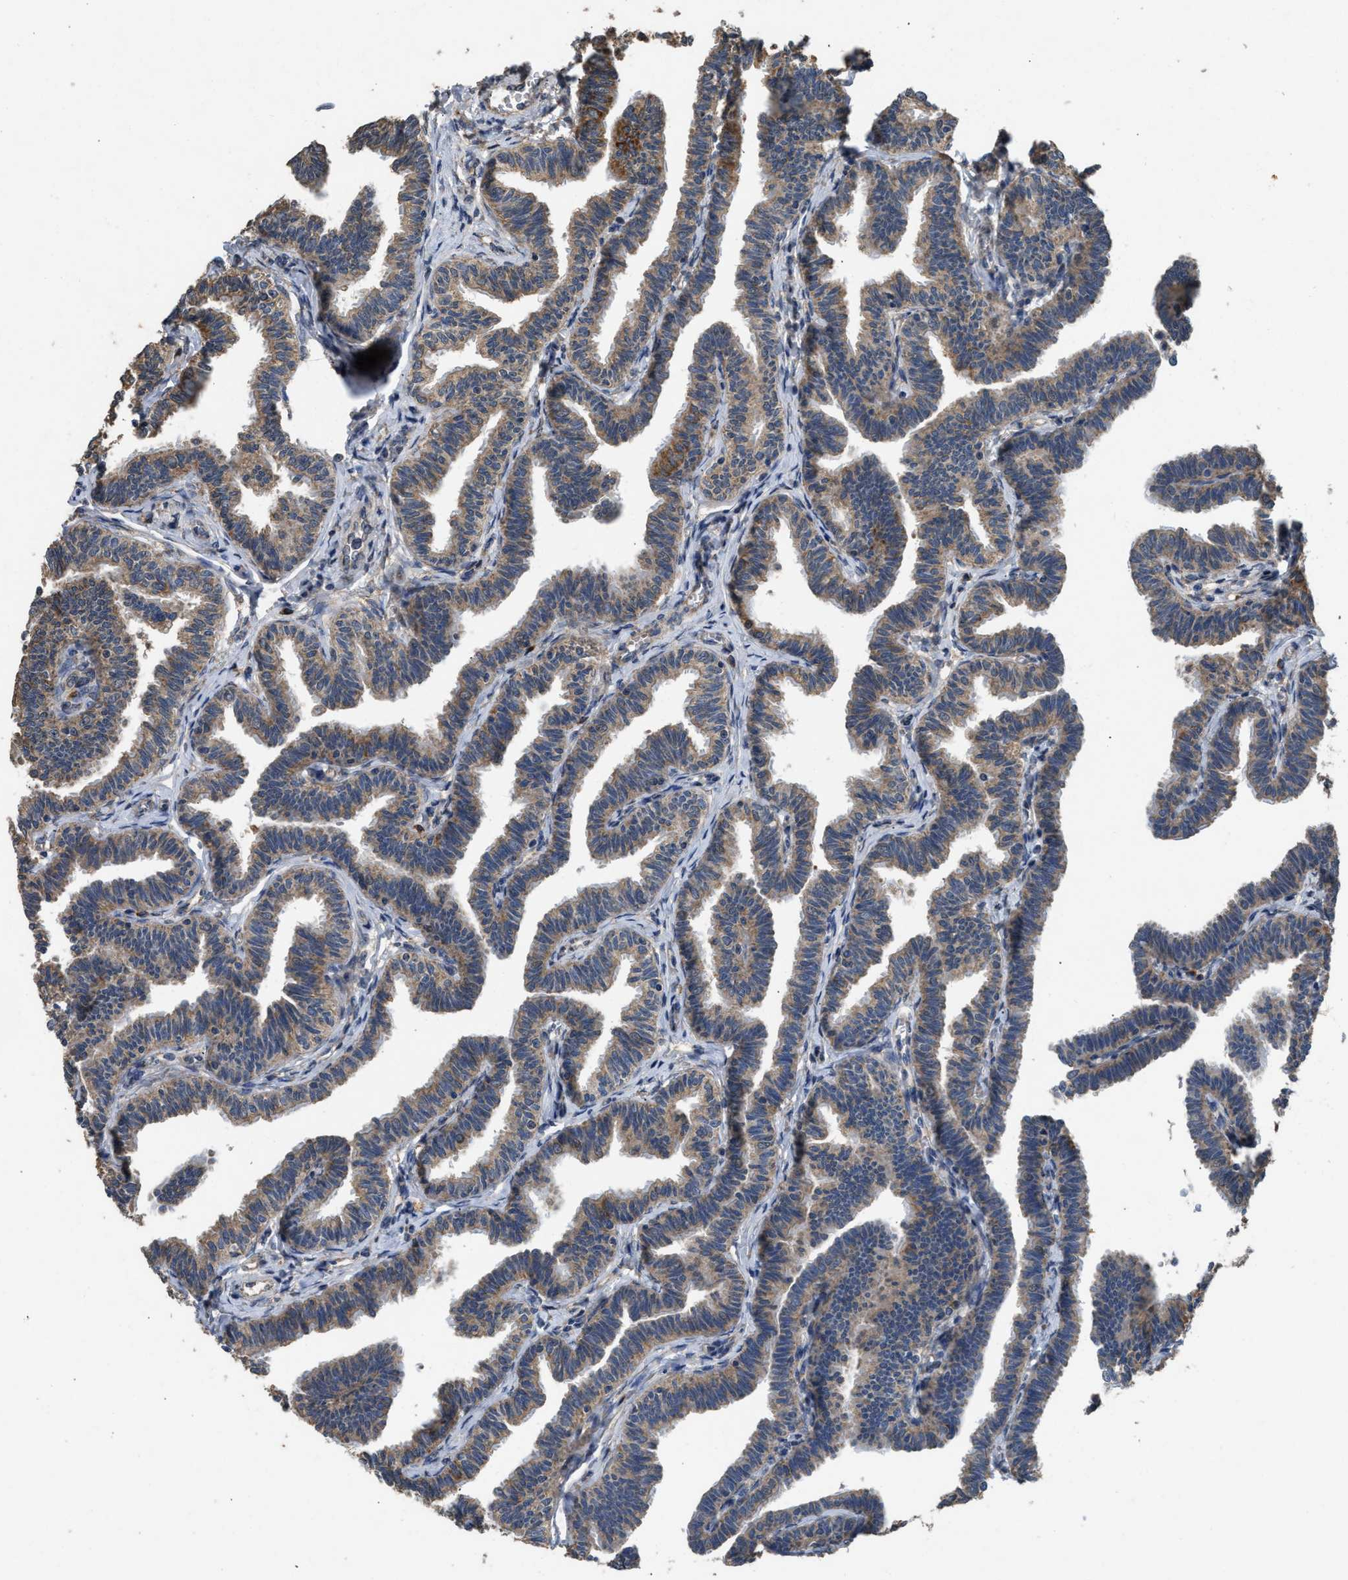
{"staining": {"intensity": "moderate", "quantity": ">75%", "location": "cytoplasmic/membranous"}, "tissue": "fallopian tube", "cell_type": "Glandular cells", "image_type": "normal", "snomed": [{"axis": "morphology", "description": "Normal tissue, NOS"}, {"axis": "topography", "description": "Fallopian tube"}, {"axis": "topography", "description": "Ovary"}], "caption": "Protein expression analysis of normal fallopian tube displays moderate cytoplasmic/membranous staining in approximately >75% of glandular cells.", "gene": "TMEM150A", "patient": {"sex": "female", "age": 23}}